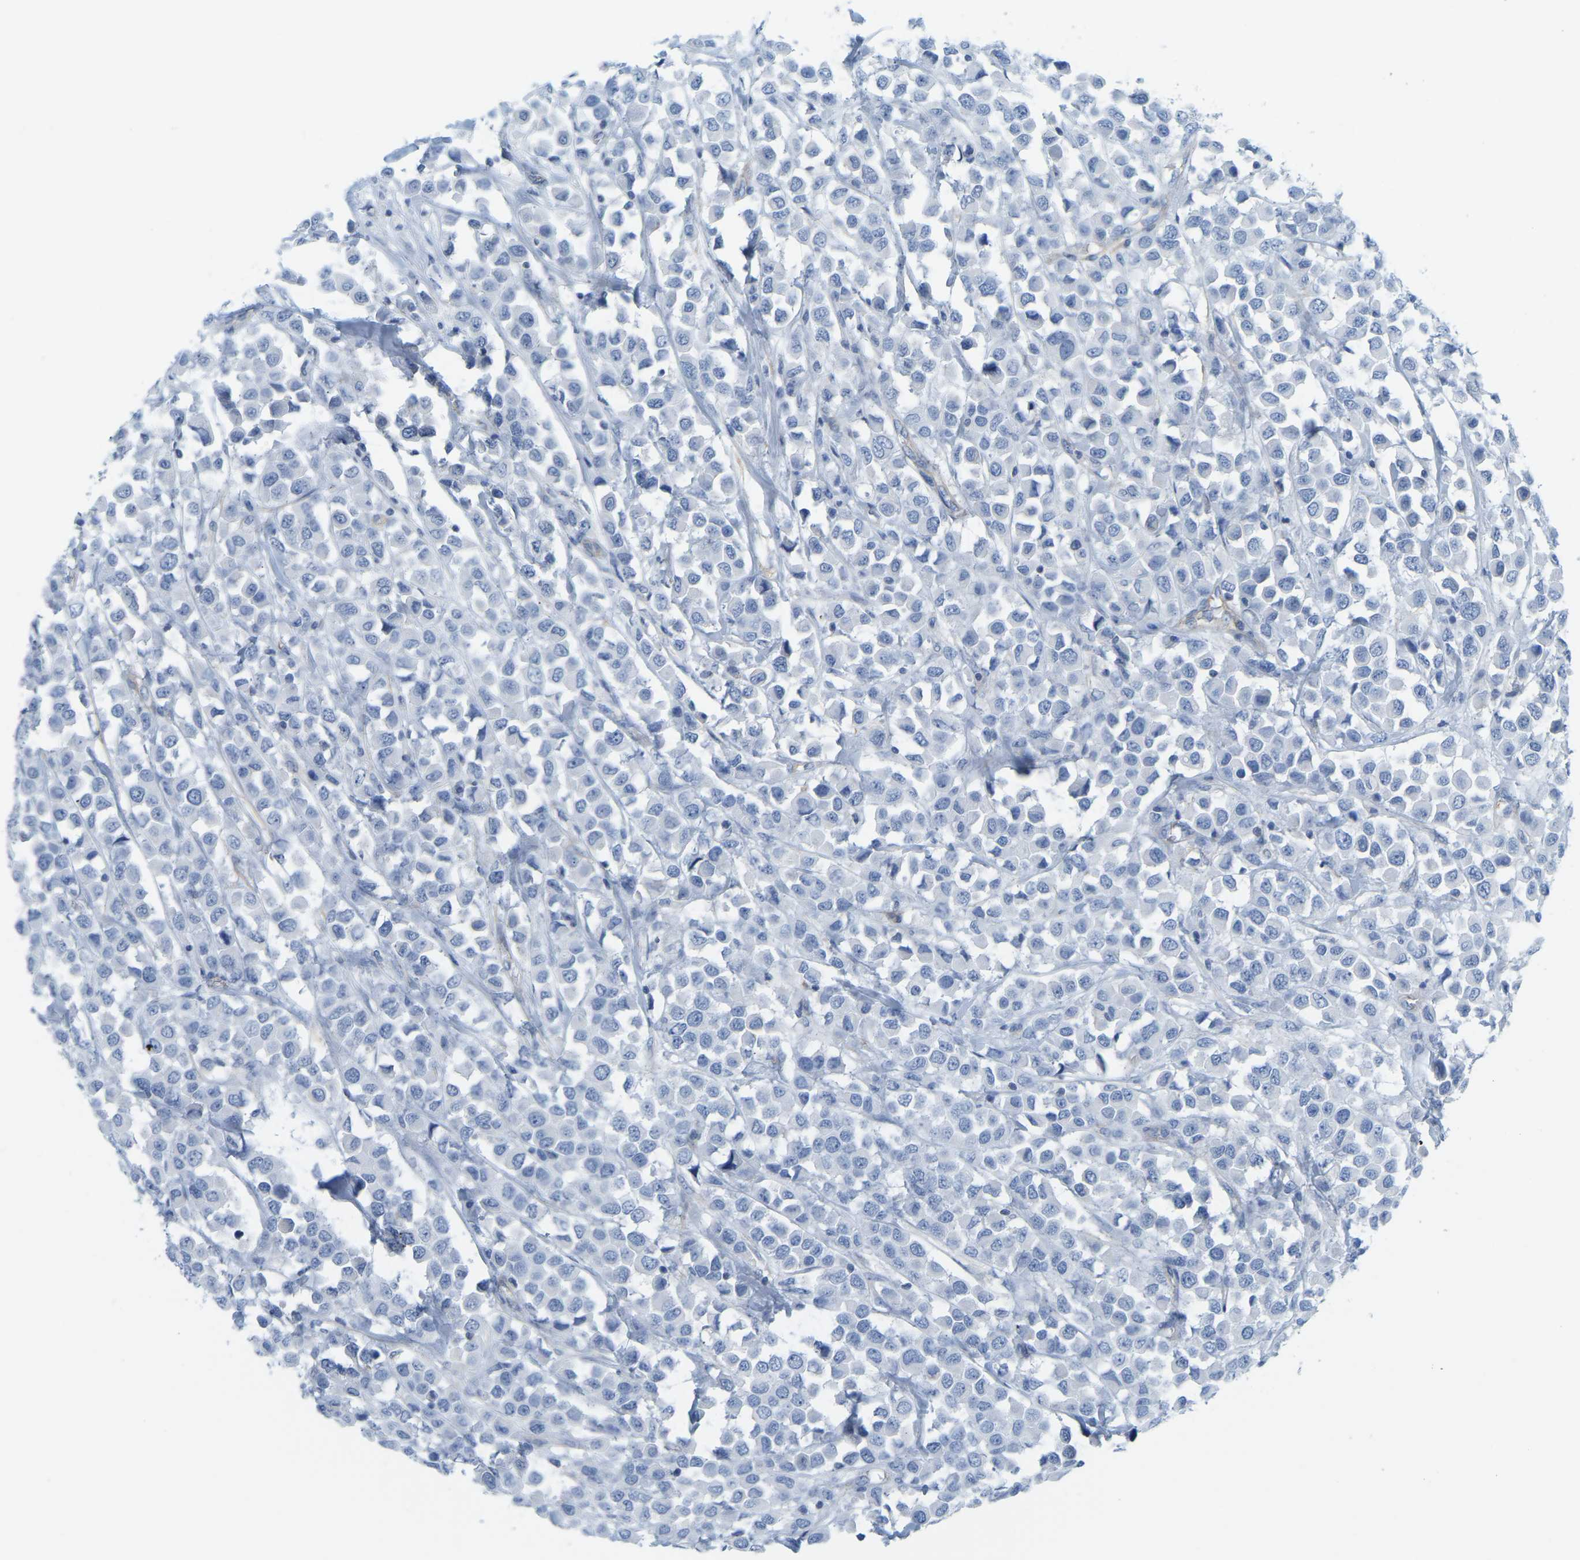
{"staining": {"intensity": "negative", "quantity": "none", "location": "none"}, "tissue": "breast cancer", "cell_type": "Tumor cells", "image_type": "cancer", "snomed": [{"axis": "morphology", "description": "Duct carcinoma"}, {"axis": "topography", "description": "Breast"}], "caption": "DAB immunohistochemical staining of breast invasive ductal carcinoma reveals no significant expression in tumor cells. (Brightfield microscopy of DAB (3,3'-diaminobenzidine) IHC at high magnification).", "gene": "MYL3", "patient": {"sex": "female", "age": 61}}